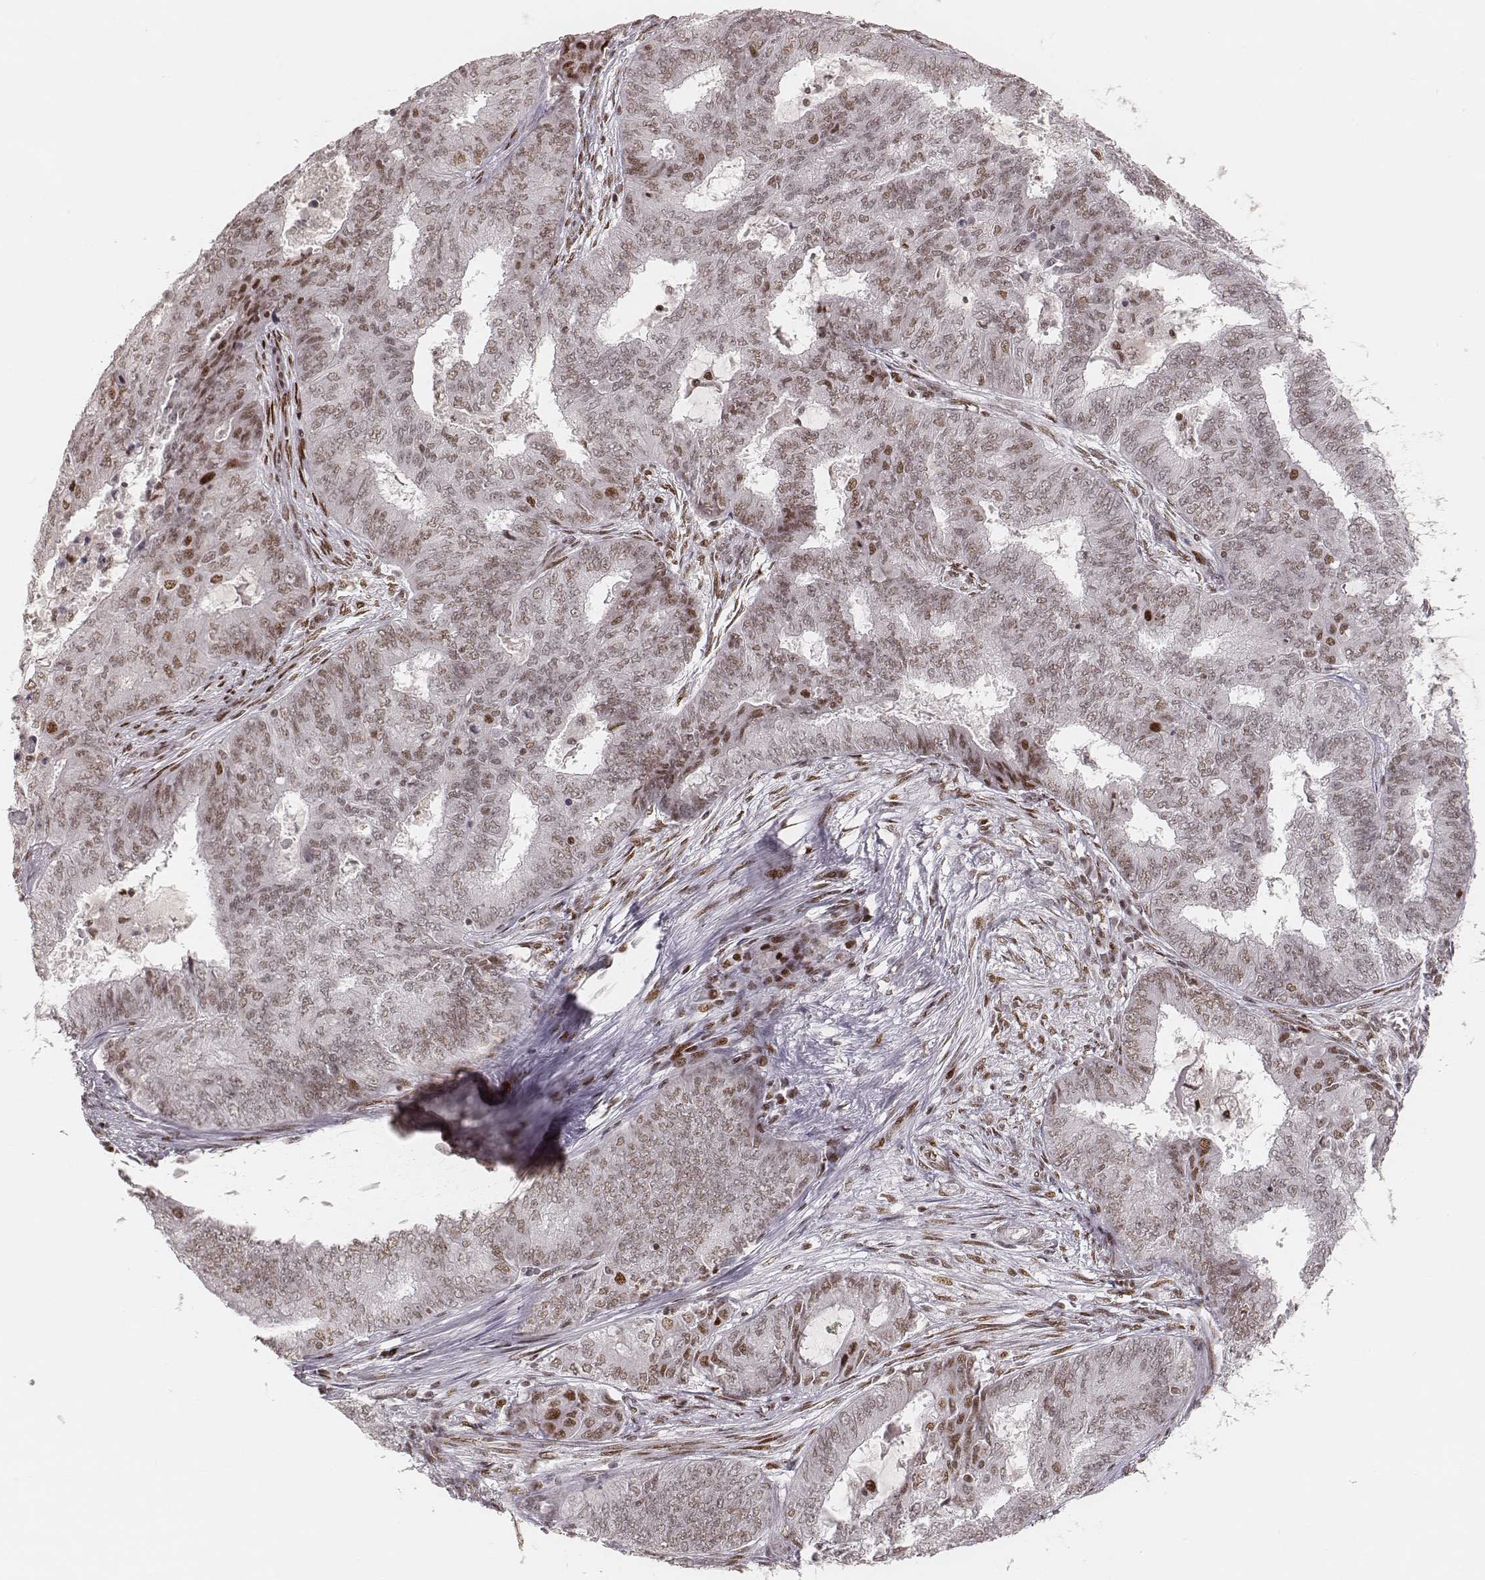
{"staining": {"intensity": "moderate", "quantity": ">75%", "location": "nuclear"}, "tissue": "endometrial cancer", "cell_type": "Tumor cells", "image_type": "cancer", "snomed": [{"axis": "morphology", "description": "Adenocarcinoma, NOS"}, {"axis": "topography", "description": "Endometrium"}], "caption": "Endometrial cancer stained with a protein marker shows moderate staining in tumor cells.", "gene": "HNRNPC", "patient": {"sex": "female", "age": 62}}